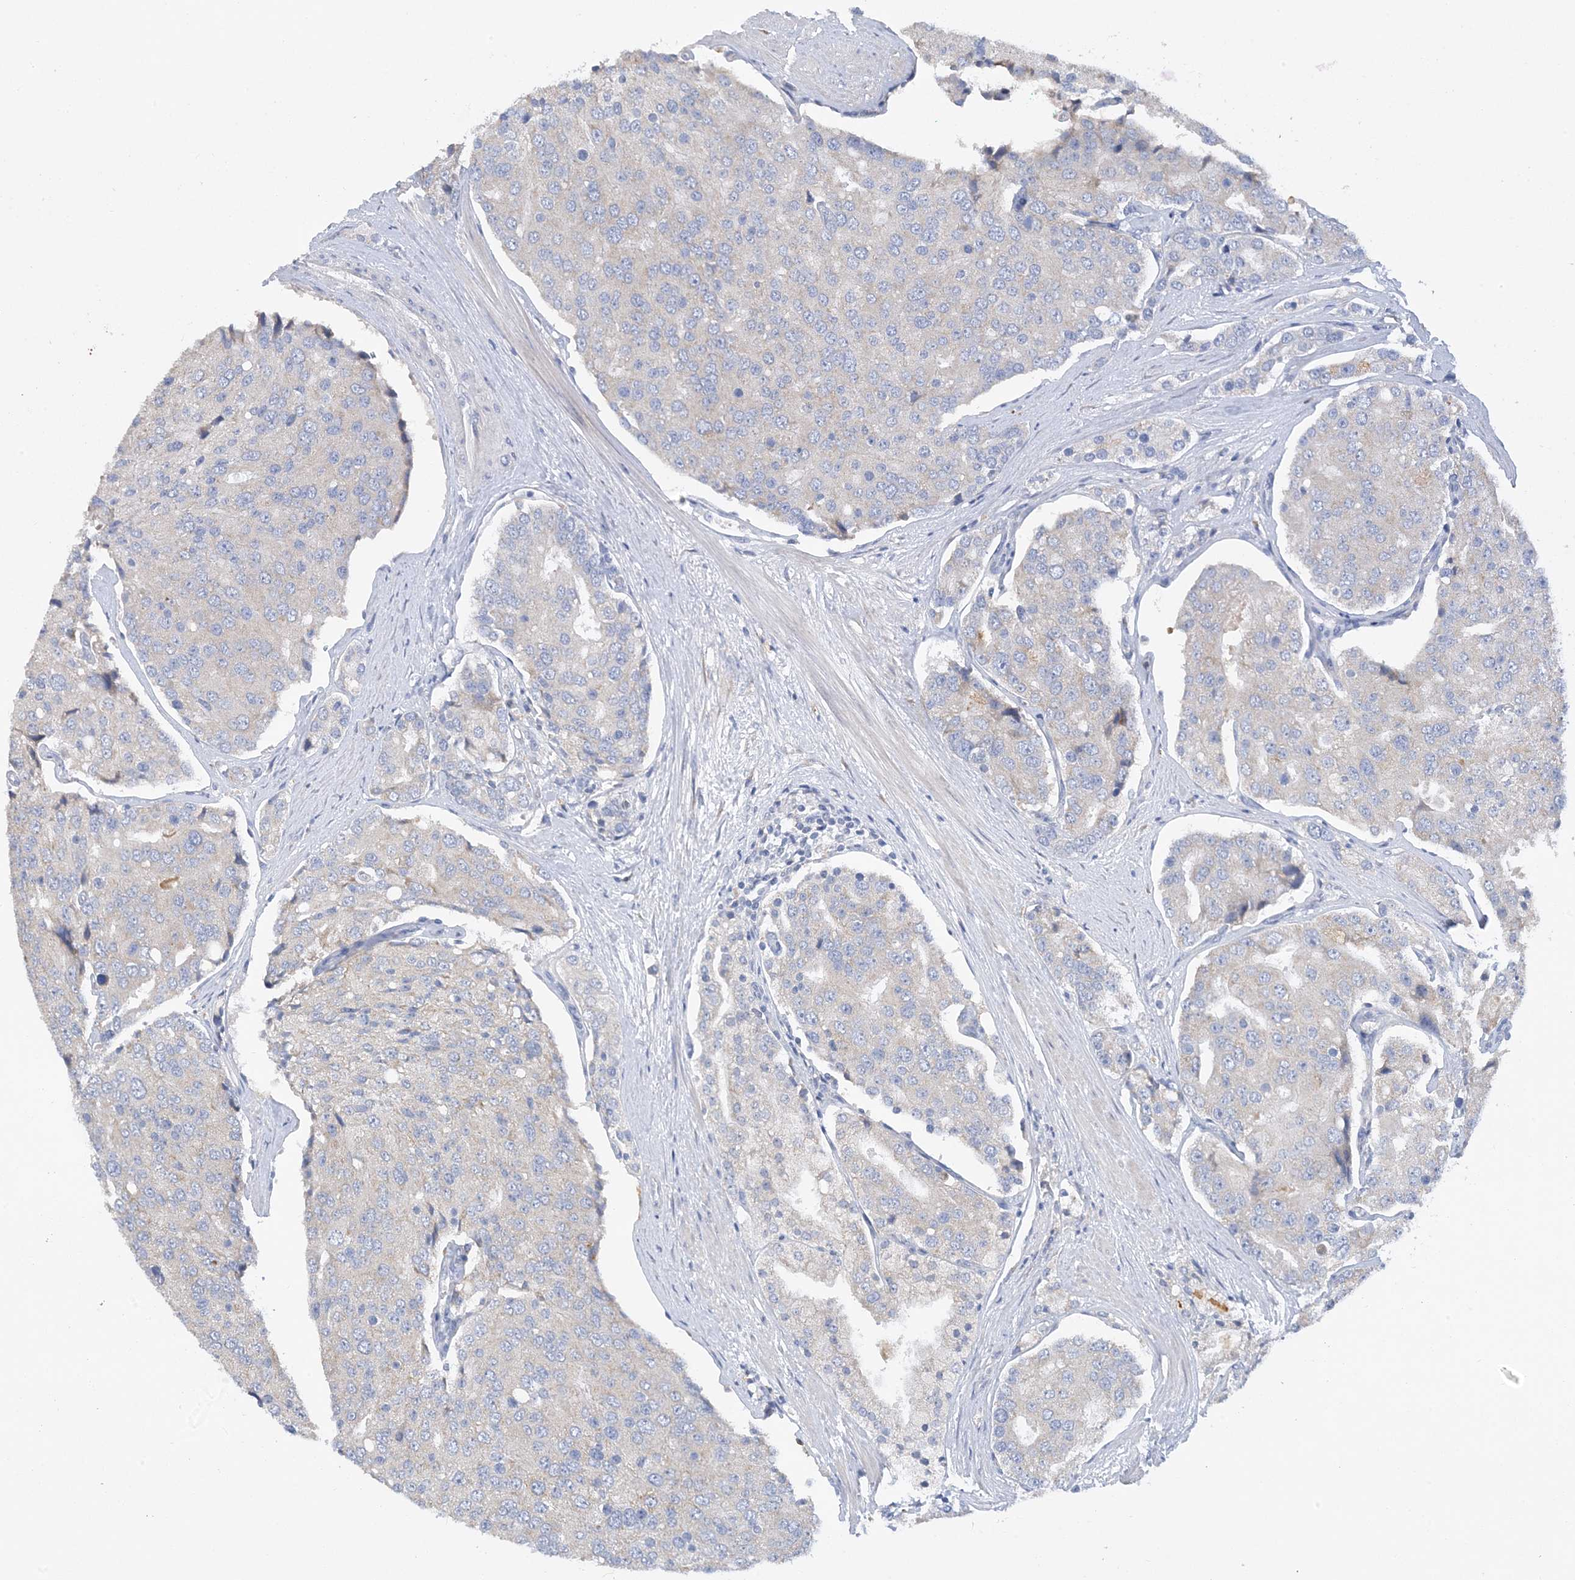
{"staining": {"intensity": "negative", "quantity": "none", "location": "none"}, "tissue": "prostate cancer", "cell_type": "Tumor cells", "image_type": "cancer", "snomed": [{"axis": "morphology", "description": "Adenocarcinoma, High grade"}, {"axis": "topography", "description": "Prostate"}], "caption": "IHC micrograph of neoplastic tissue: human prostate cancer (adenocarcinoma (high-grade)) stained with DAB exhibits no significant protein staining in tumor cells. (Stains: DAB IHC with hematoxylin counter stain, Microscopy: brightfield microscopy at high magnification).", "gene": "ZCCHC18", "patient": {"sex": "male", "age": 50}}